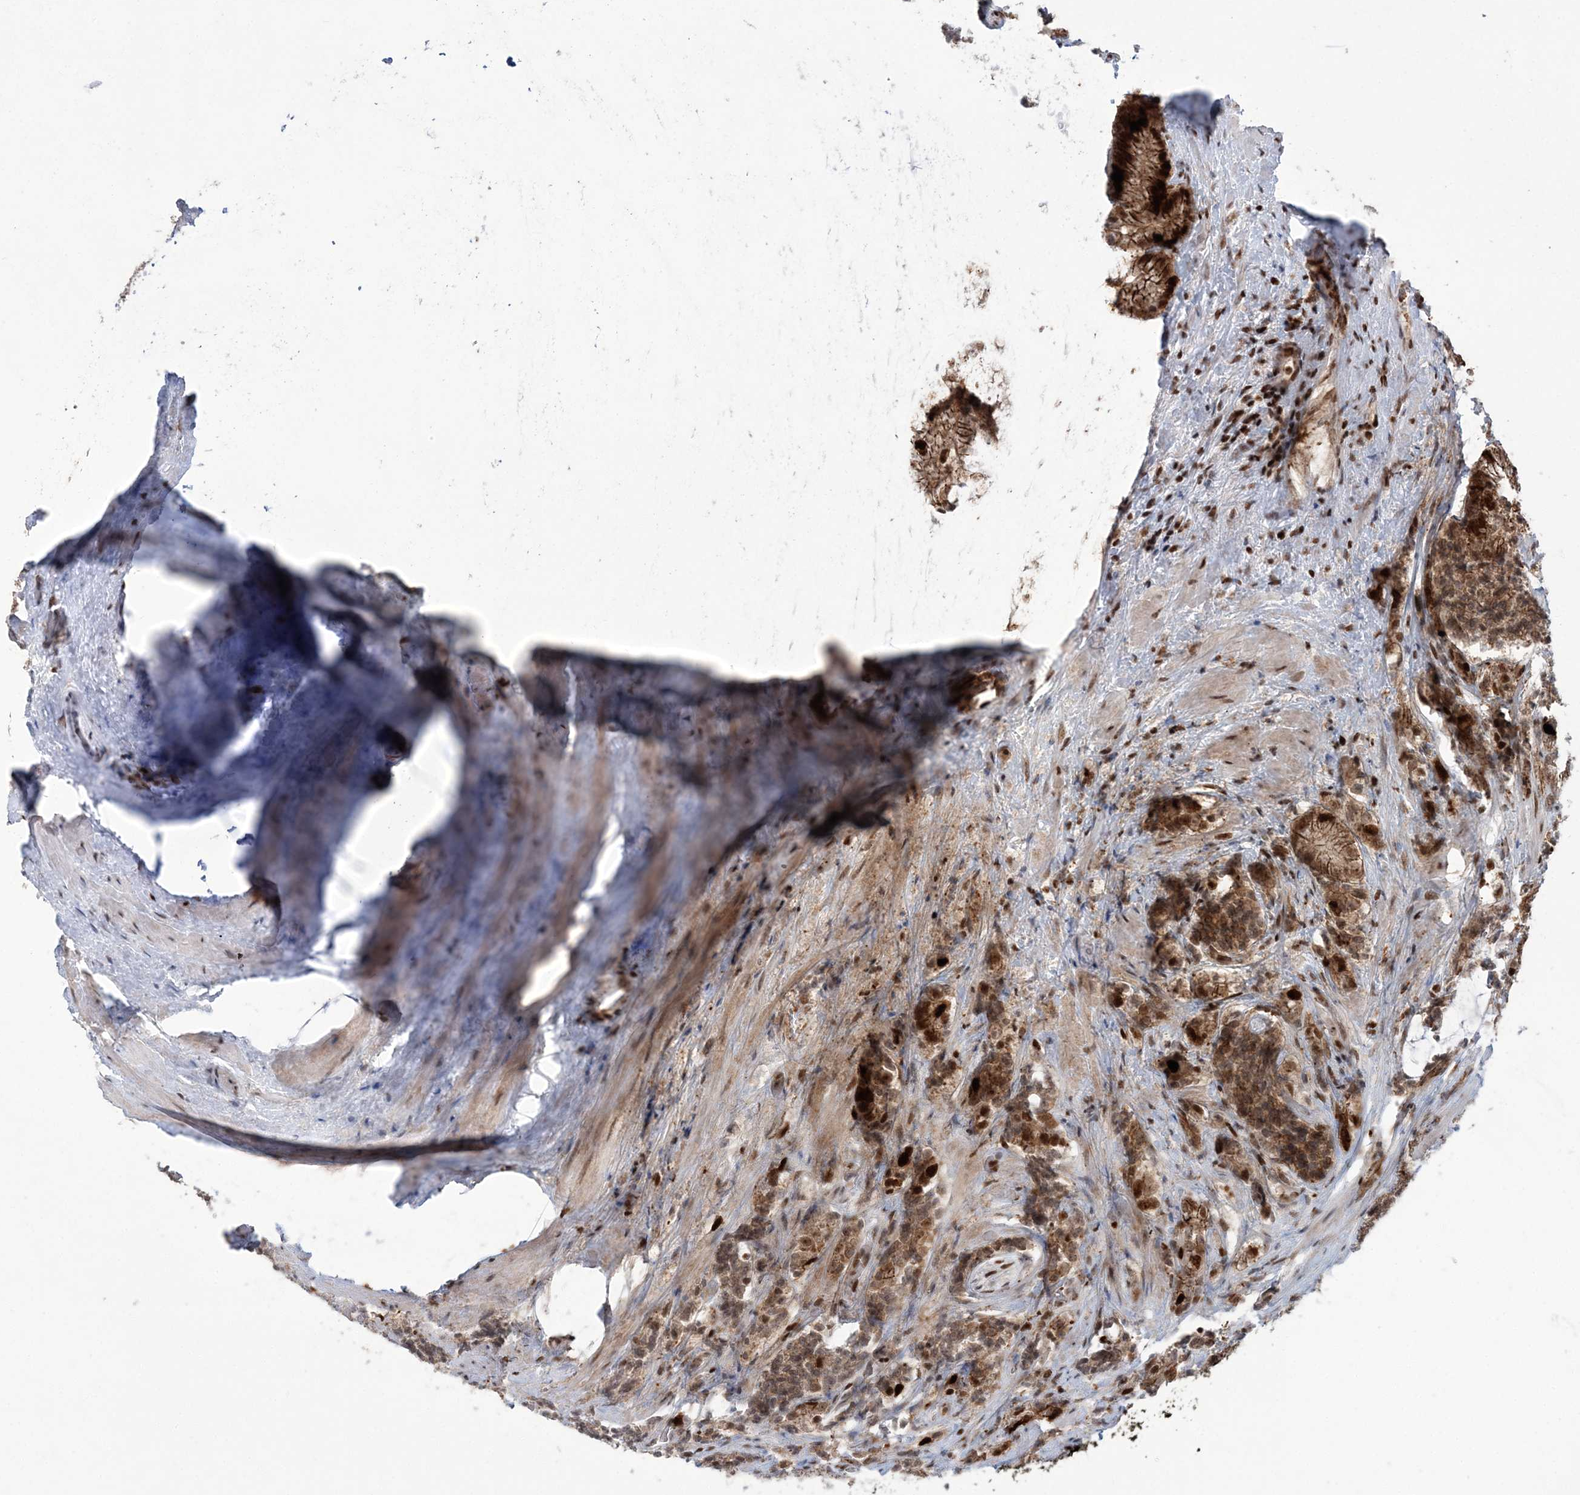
{"staining": {"intensity": "strong", "quantity": ">75%", "location": "cytoplasmic/membranous,nuclear"}, "tissue": "prostate cancer", "cell_type": "Tumor cells", "image_type": "cancer", "snomed": [{"axis": "morphology", "description": "Adenocarcinoma, High grade"}, {"axis": "topography", "description": "Prostate"}], "caption": "Protein analysis of prostate cancer tissue demonstrates strong cytoplasmic/membranous and nuclear staining in approximately >75% of tumor cells.", "gene": "LIG1", "patient": {"sex": "male", "age": 57}}